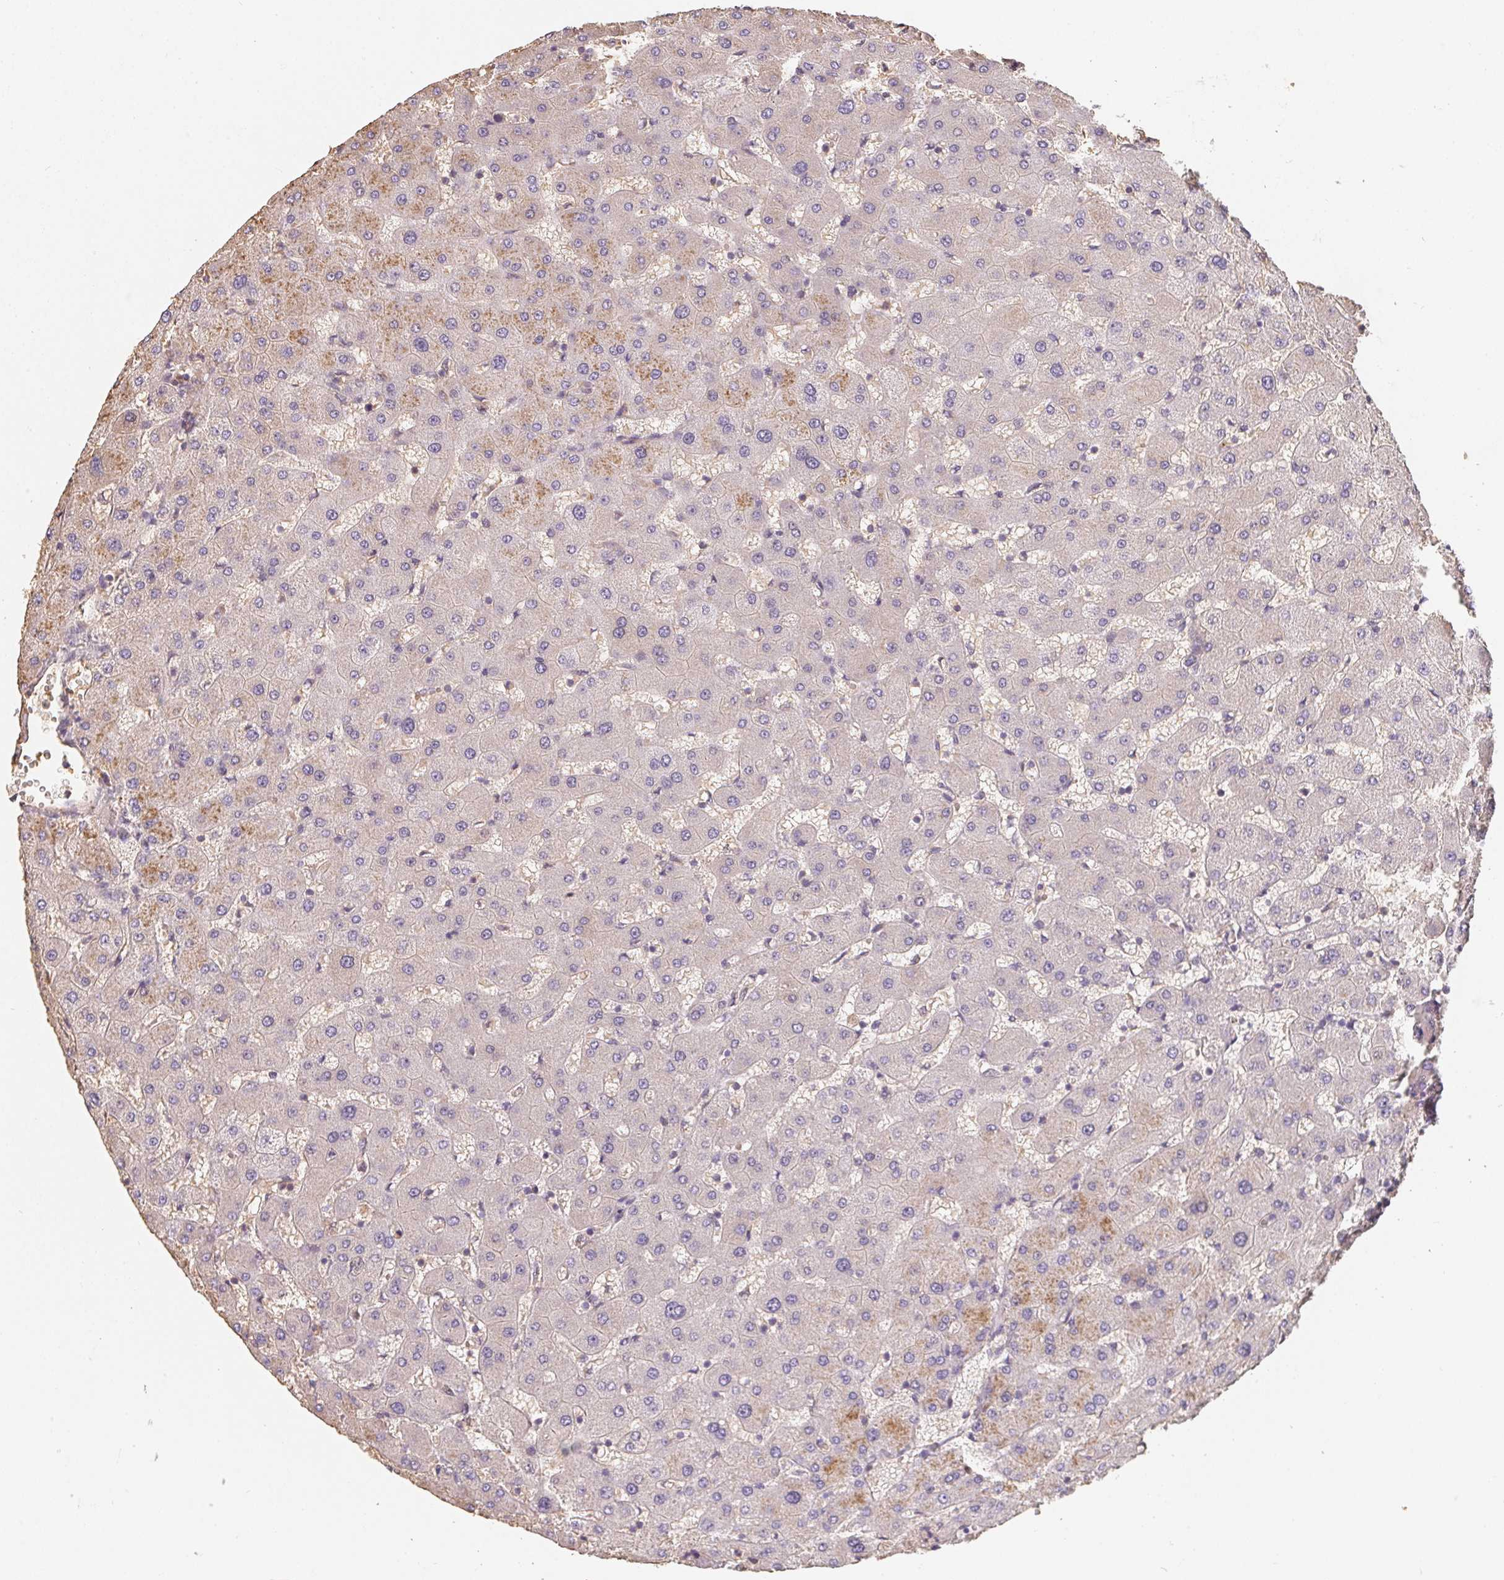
{"staining": {"intensity": "negative", "quantity": "none", "location": "none"}, "tissue": "liver", "cell_type": "Cholangiocytes", "image_type": "normal", "snomed": [{"axis": "morphology", "description": "Normal tissue, NOS"}, {"axis": "topography", "description": "Liver"}], "caption": "The photomicrograph exhibits no significant staining in cholangiocytes of liver.", "gene": "TBKBP1", "patient": {"sex": "female", "age": 63}}